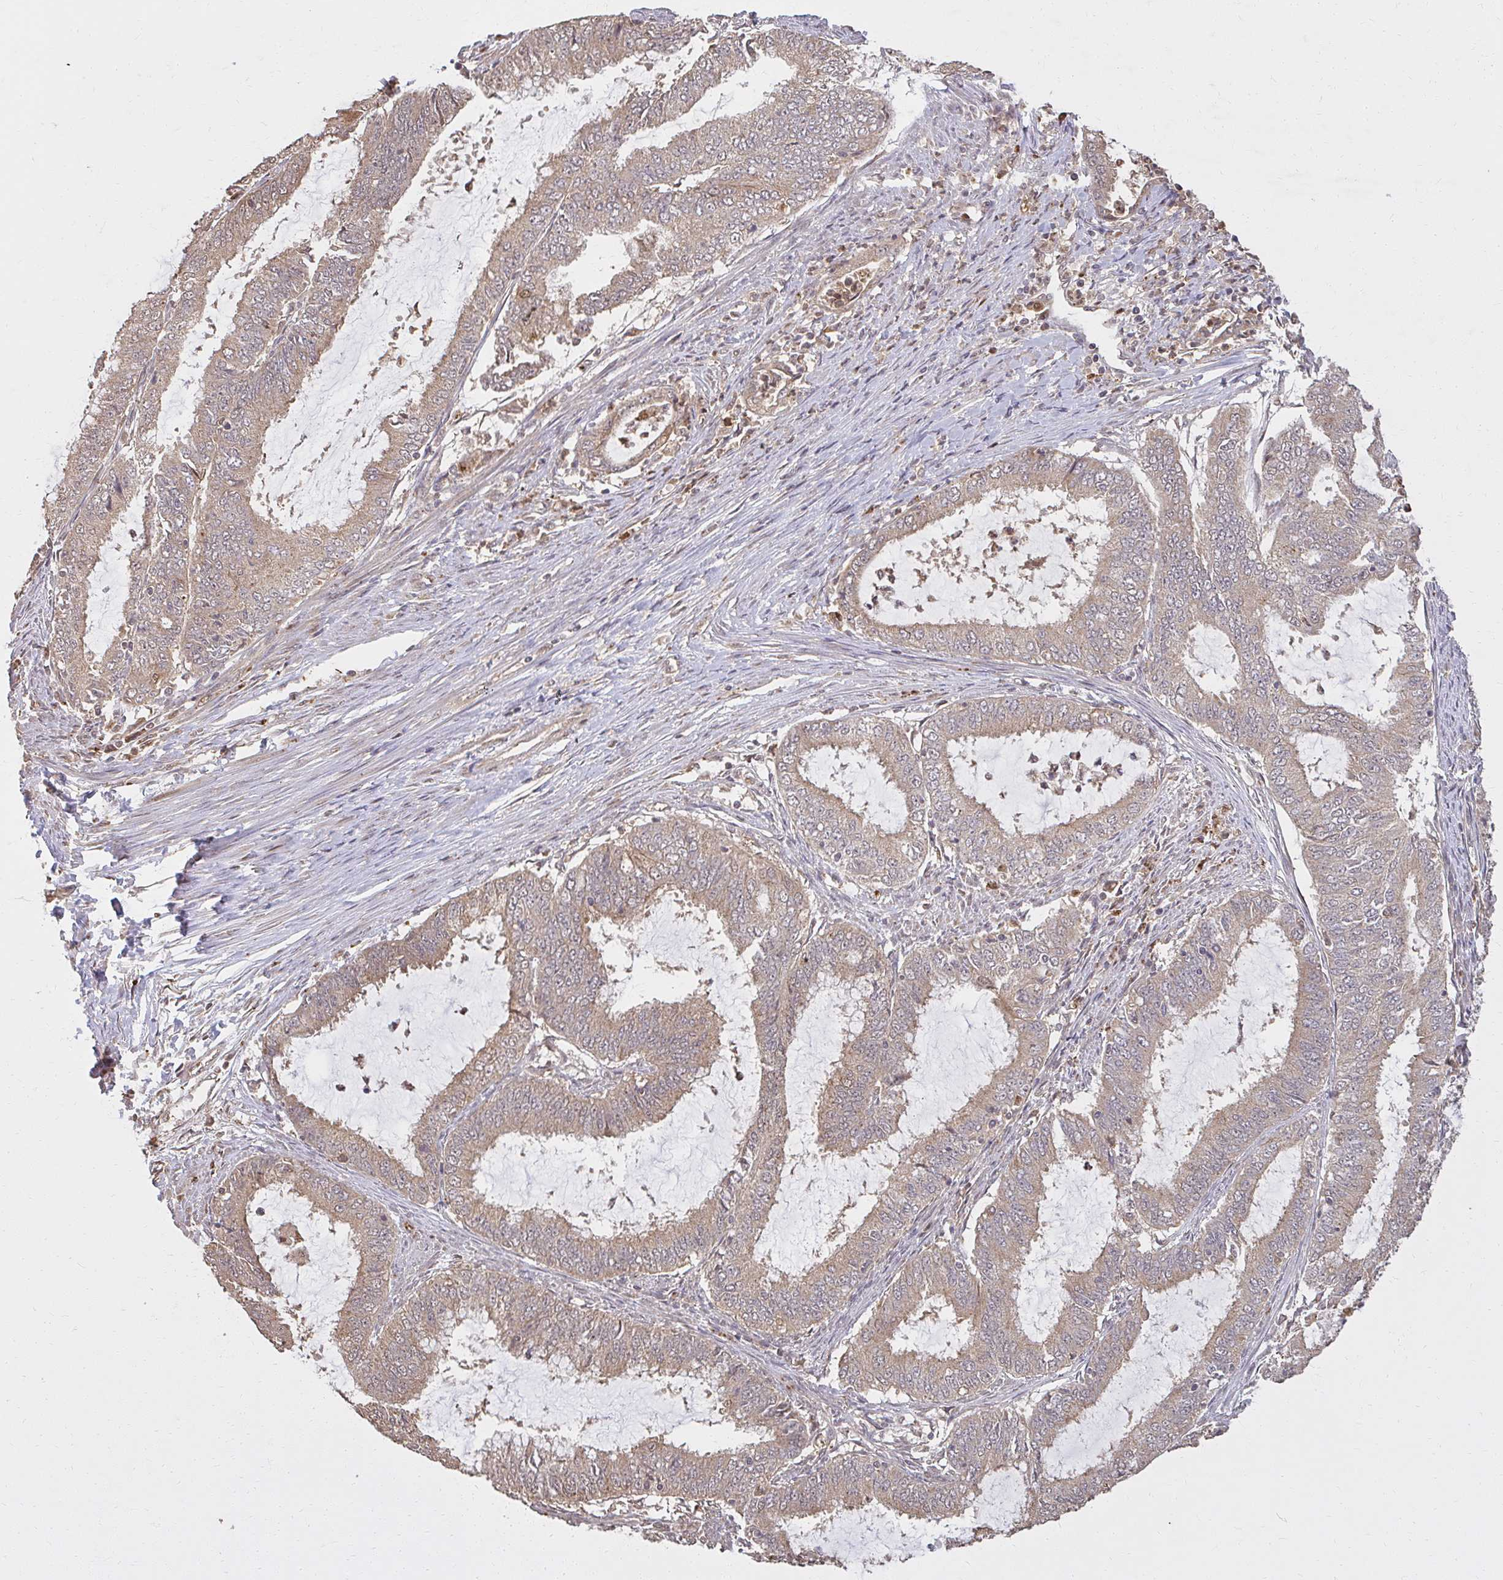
{"staining": {"intensity": "moderate", "quantity": ">75%", "location": "cytoplasmic/membranous"}, "tissue": "endometrial cancer", "cell_type": "Tumor cells", "image_type": "cancer", "snomed": [{"axis": "morphology", "description": "Adenocarcinoma, NOS"}, {"axis": "topography", "description": "Endometrium"}], "caption": "DAB (3,3'-diaminobenzidine) immunohistochemical staining of endometrial cancer reveals moderate cytoplasmic/membranous protein positivity in about >75% of tumor cells.", "gene": "LARS2", "patient": {"sex": "female", "age": 51}}